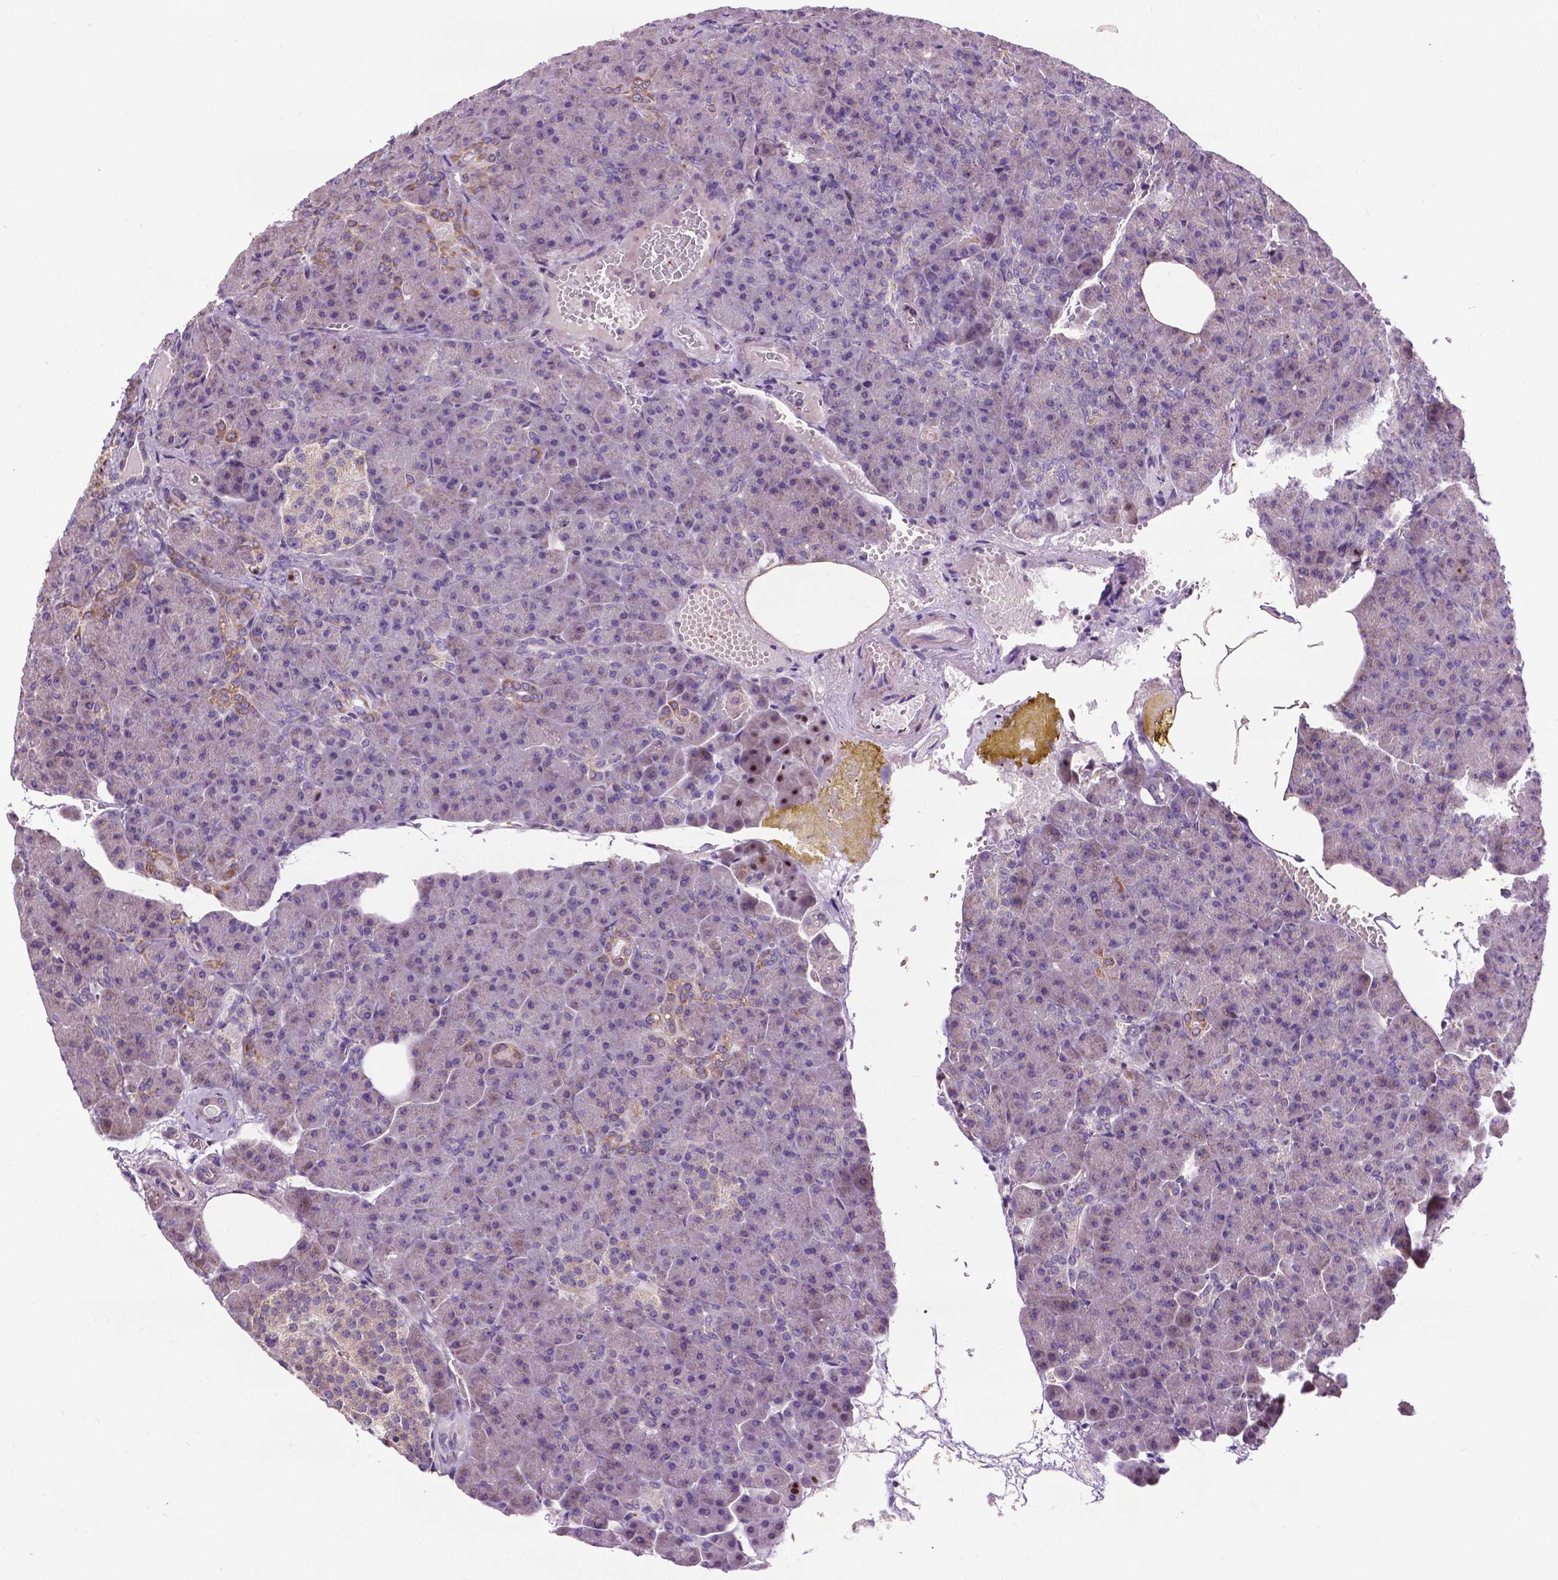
{"staining": {"intensity": "moderate", "quantity": "<25%", "location": "cytoplasmic/membranous"}, "tissue": "pancreas", "cell_type": "Exocrine glandular cells", "image_type": "normal", "snomed": [{"axis": "morphology", "description": "Normal tissue, NOS"}, {"axis": "topography", "description": "Pancreas"}], "caption": "Protein analysis of unremarkable pancreas shows moderate cytoplasmic/membranous expression in approximately <25% of exocrine glandular cells. (Brightfield microscopy of DAB IHC at high magnification).", "gene": "SPNS2", "patient": {"sex": "female", "age": 74}}